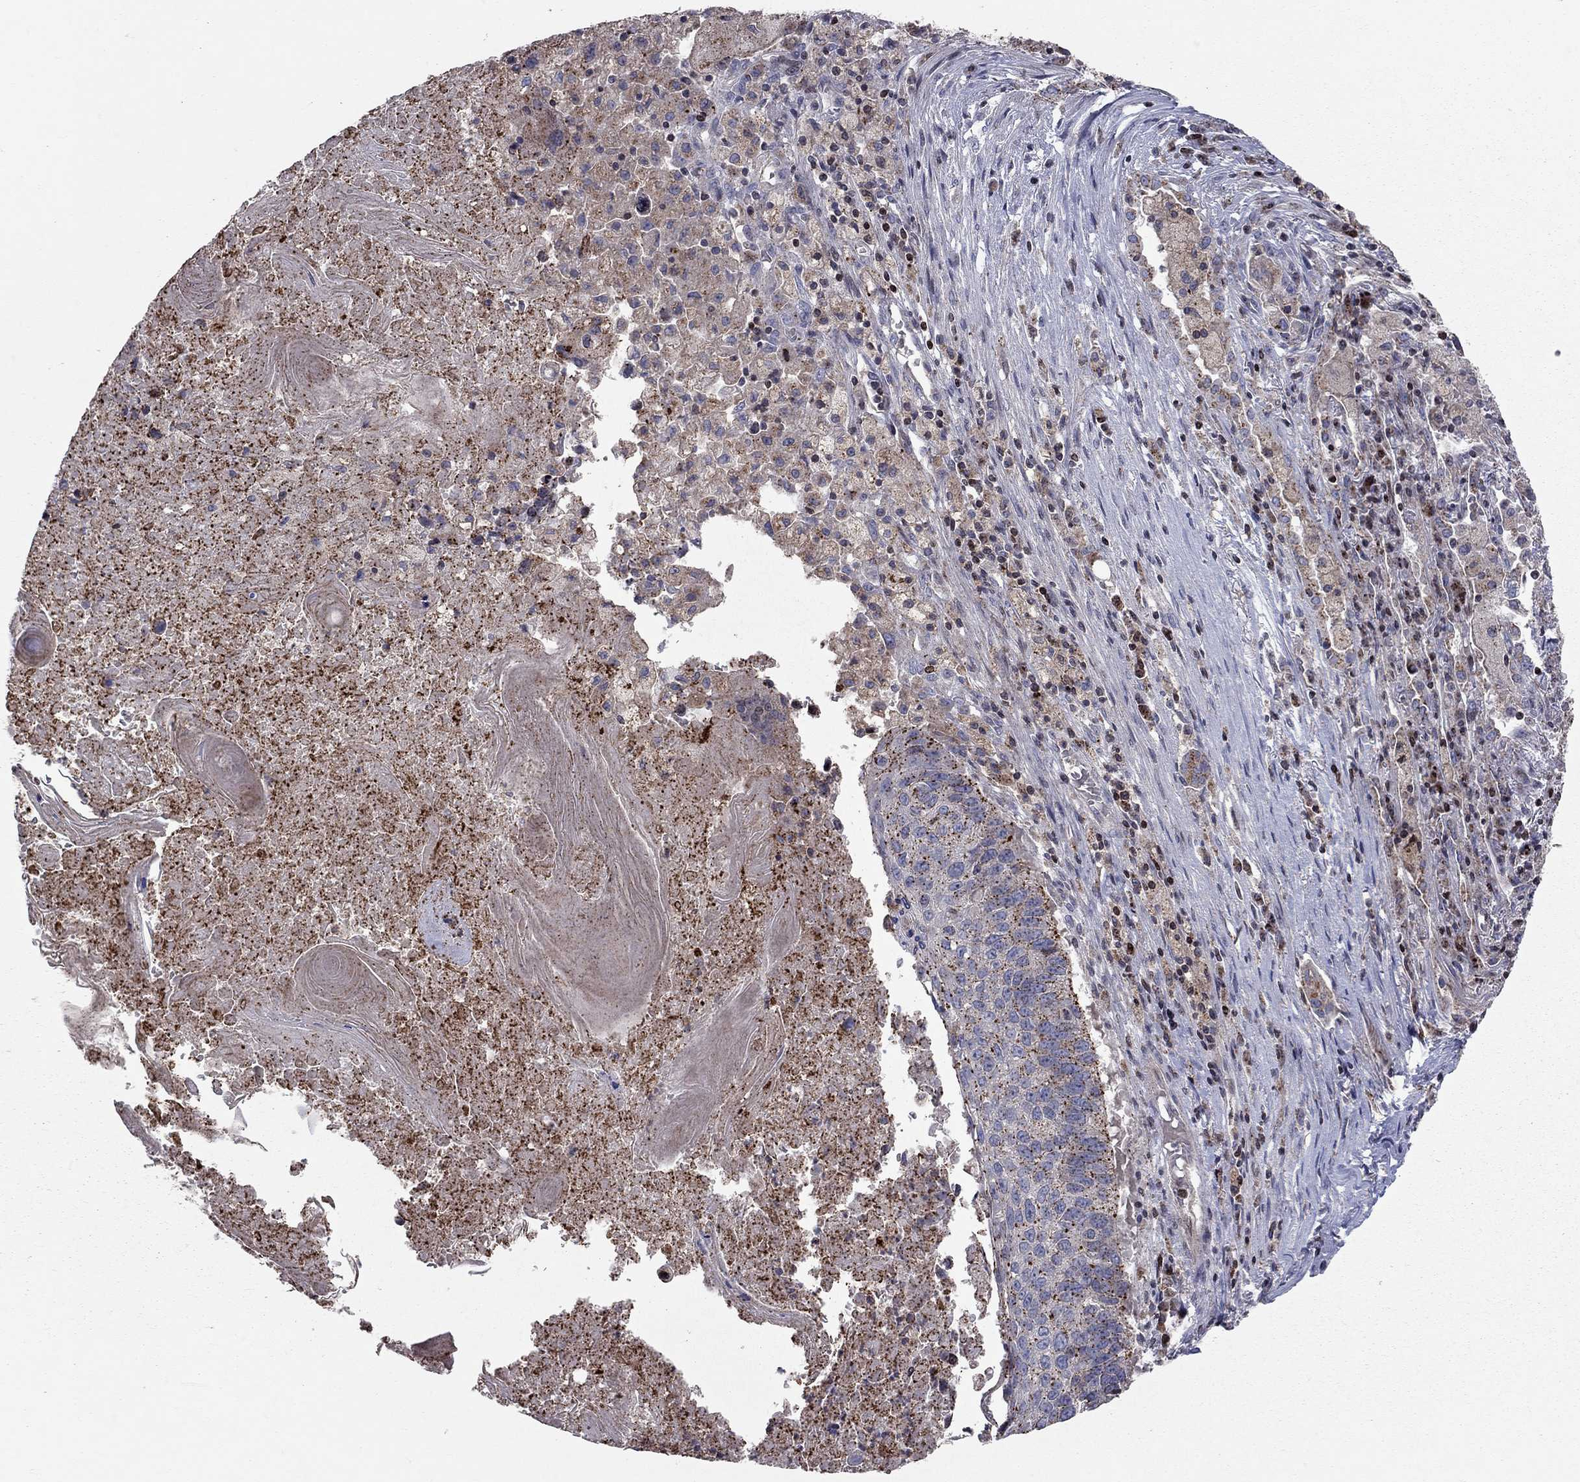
{"staining": {"intensity": "strong", "quantity": "25%-75%", "location": "cytoplasmic/membranous"}, "tissue": "lung cancer", "cell_type": "Tumor cells", "image_type": "cancer", "snomed": [{"axis": "morphology", "description": "Squamous cell carcinoma, NOS"}, {"axis": "topography", "description": "Lung"}], "caption": "A high amount of strong cytoplasmic/membranous staining is present in approximately 25%-75% of tumor cells in lung squamous cell carcinoma tissue.", "gene": "ERN2", "patient": {"sex": "male", "age": 73}}